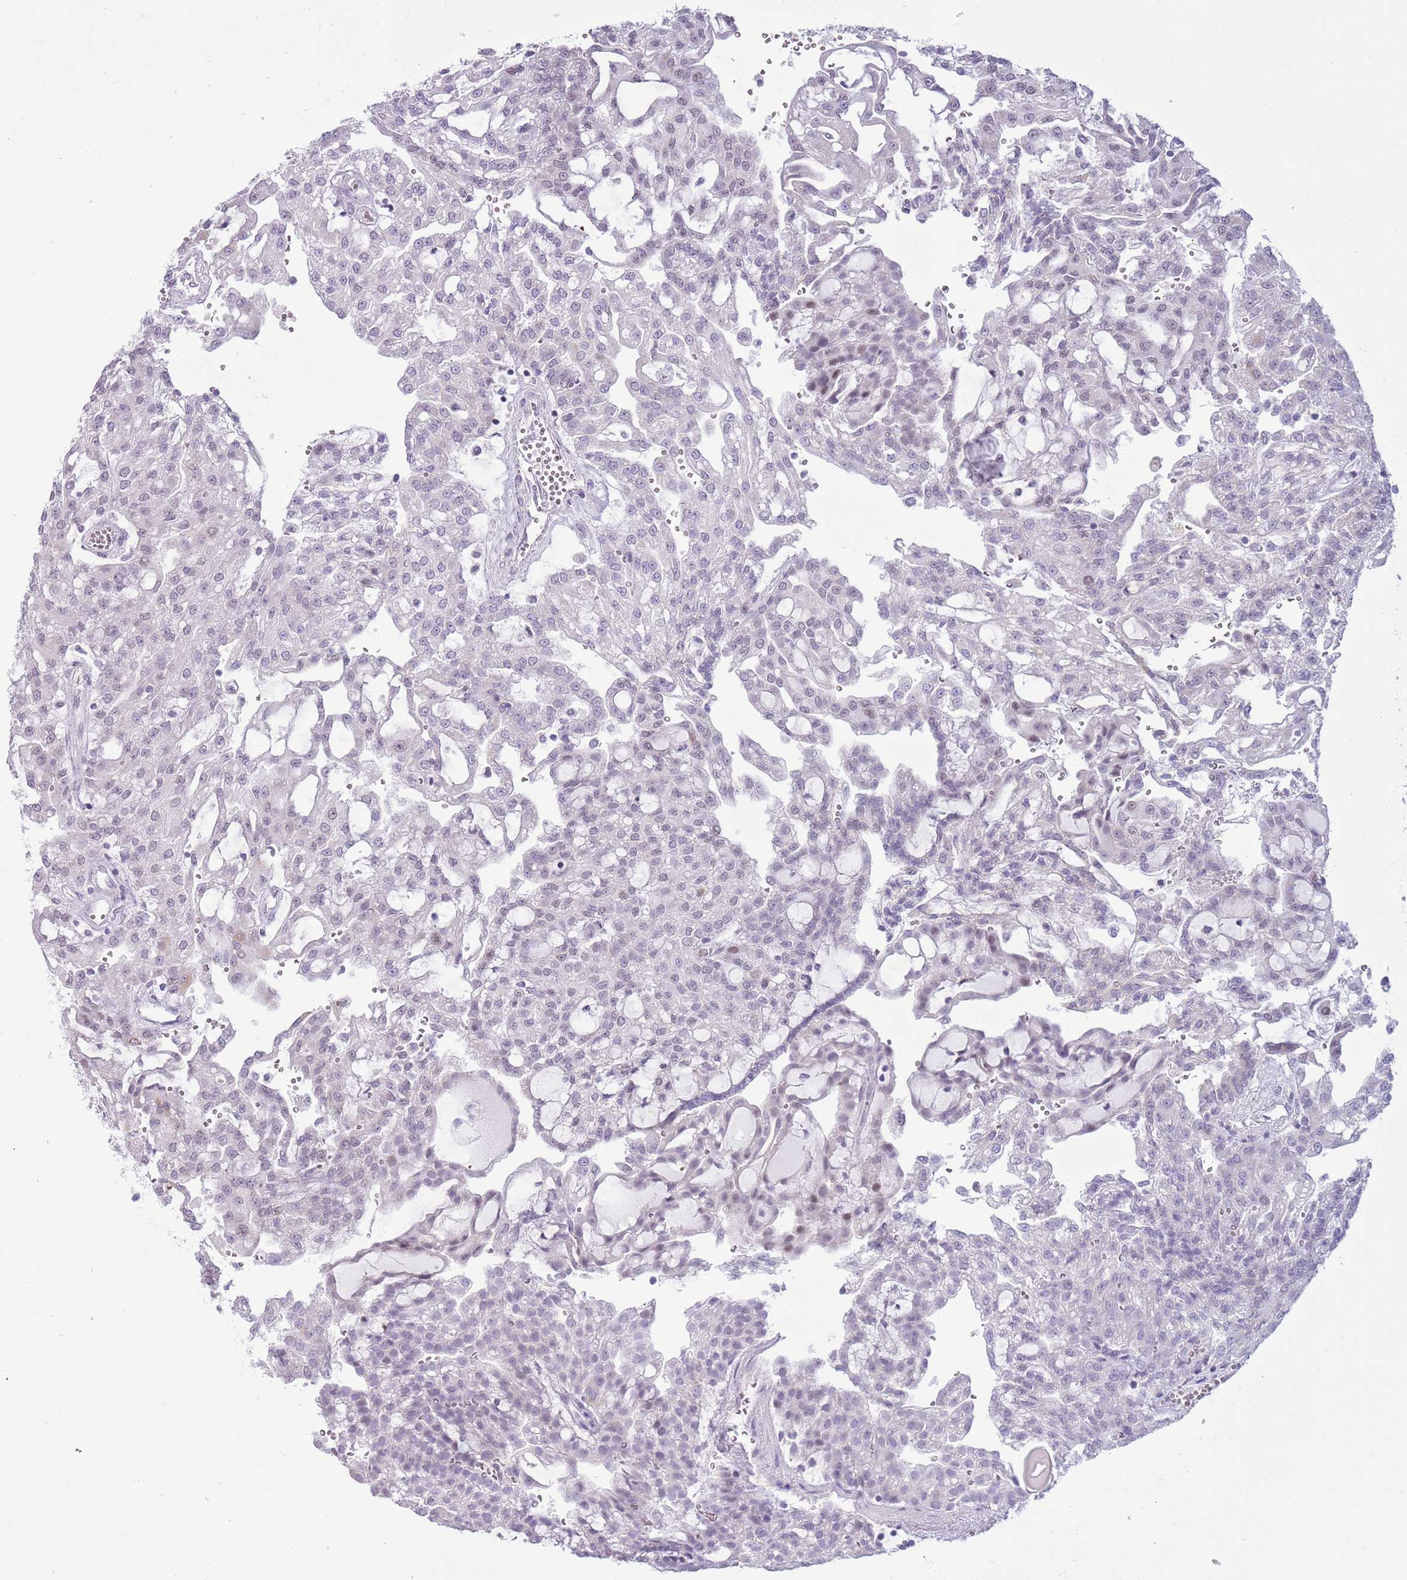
{"staining": {"intensity": "negative", "quantity": "none", "location": "none"}, "tissue": "renal cancer", "cell_type": "Tumor cells", "image_type": "cancer", "snomed": [{"axis": "morphology", "description": "Adenocarcinoma, NOS"}, {"axis": "topography", "description": "Kidney"}], "caption": "The image exhibits no staining of tumor cells in renal adenocarcinoma.", "gene": "RPL3L", "patient": {"sex": "male", "age": 63}}